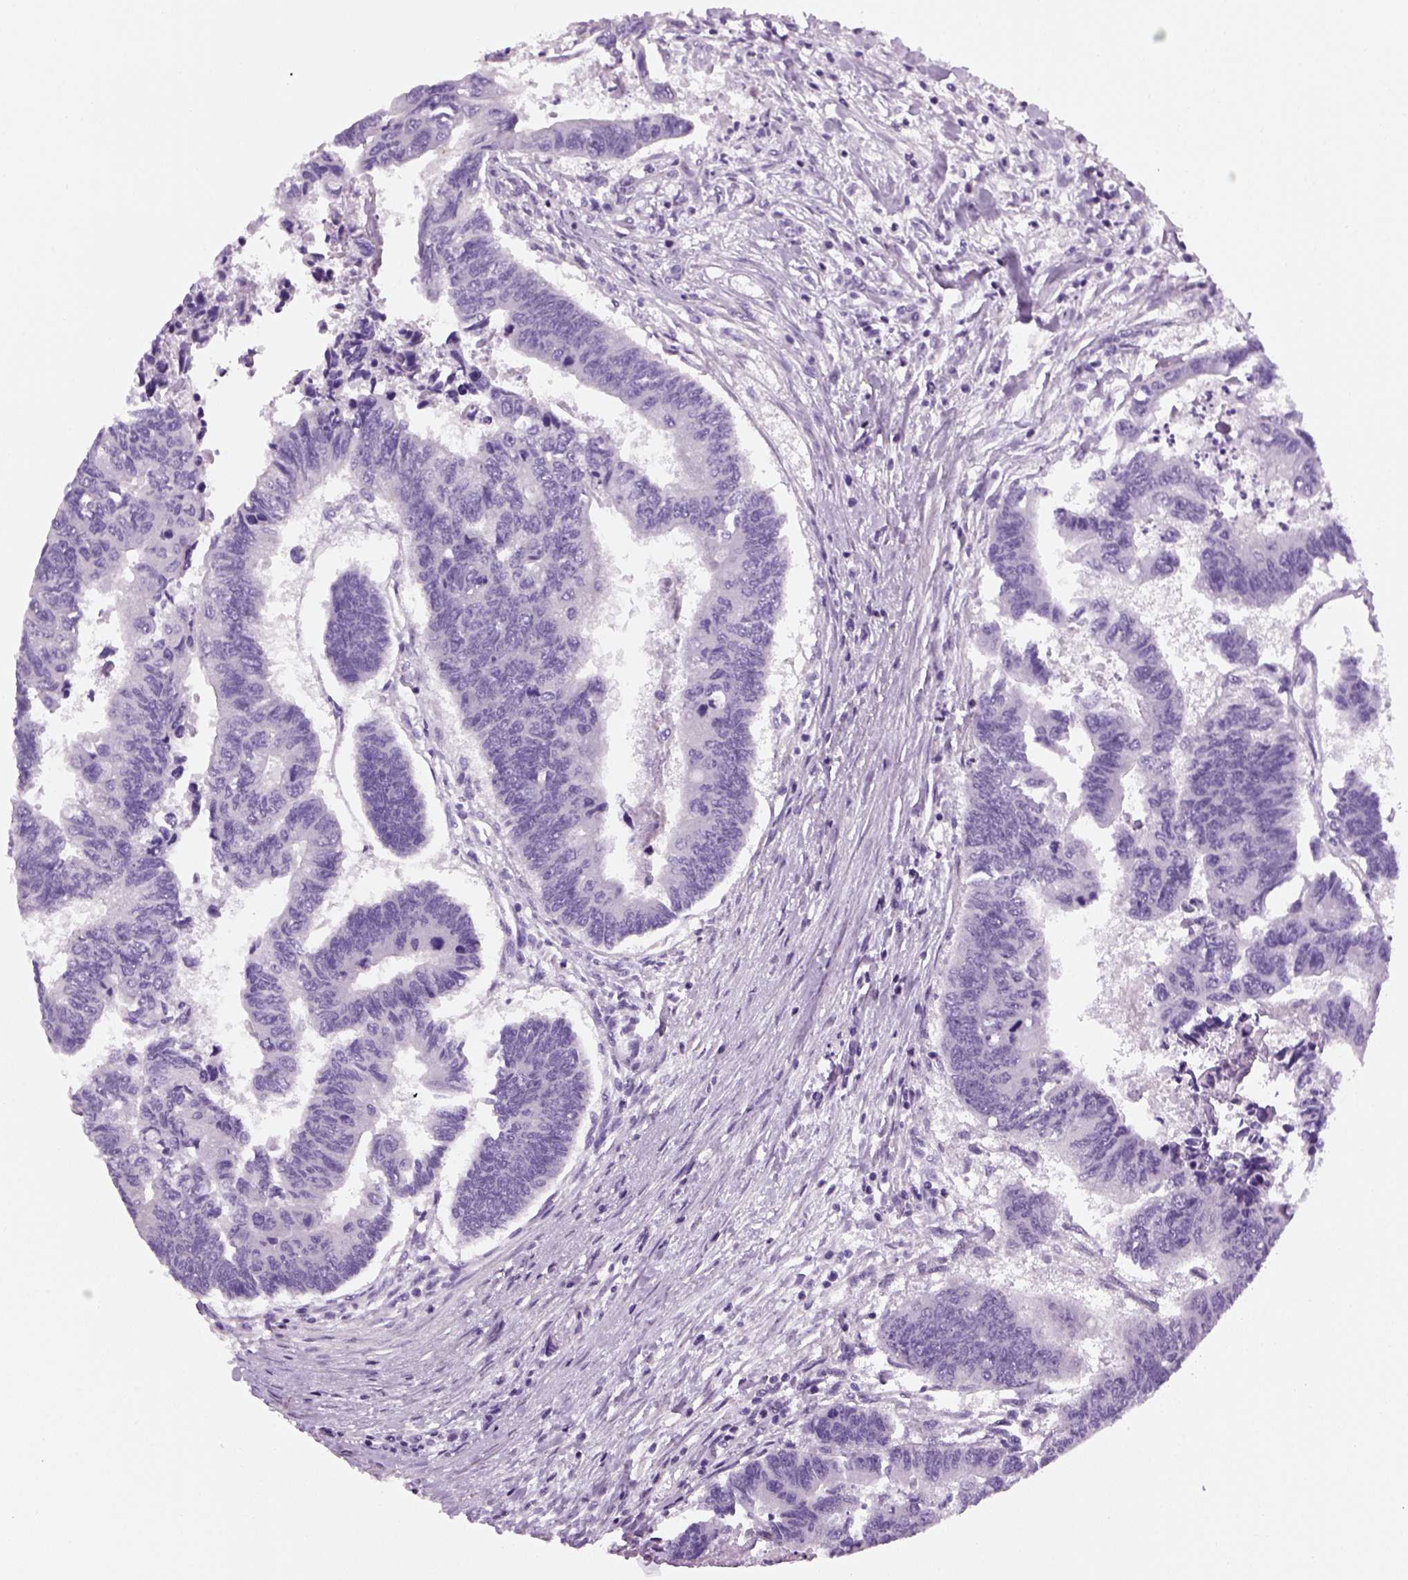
{"staining": {"intensity": "negative", "quantity": "none", "location": "none"}, "tissue": "colorectal cancer", "cell_type": "Tumor cells", "image_type": "cancer", "snomed": [{"axis": "morphology", "description": "Adenocarcinoma, NOS"}, {"axis": "topography", "description": "Colon"}], "caption": "High power microscopy micrograph of an immunohistochemistry histopathology image of colorectal cancer, revealing no significant expression in tumor cells.", "gene": "ELOVL3", "patient": {"sex": "female", "age": 65}}